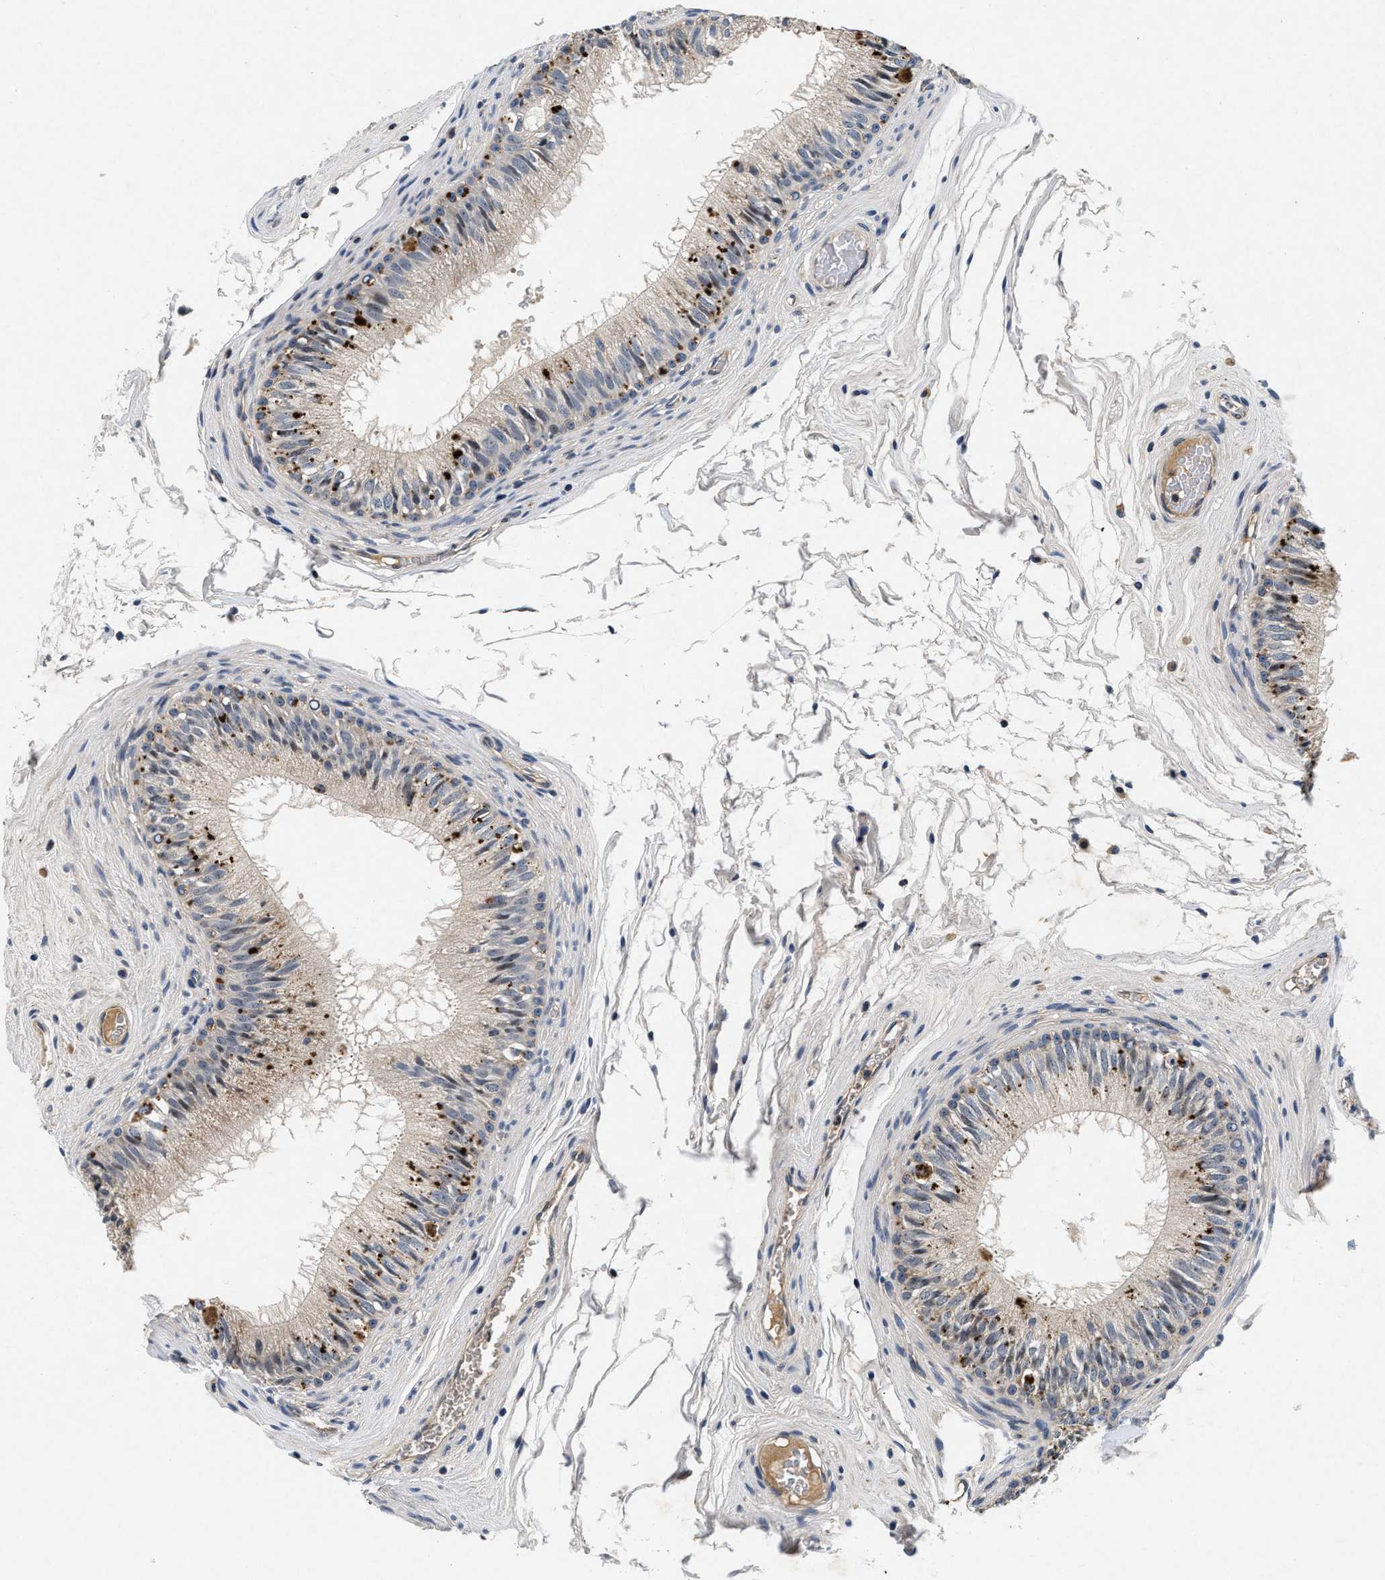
{"staining": {"intensity": "moderate", "quantity": "25%-75%", "location": "cytoplasmic/membranous"}, "tissue": "epididymis", "cell_type": "Glandular cells", "image_type": "normal", "snomed": [{"axis": "morphology", "description": "Normal tissue, NOS"}, {"axis": "topography", "description": "Testis"}, {"axis": "topography", "description": "Epididymis"}], "caption": "Epididymis stained with immunohistochemistry (IHC) exhibits moderate cytoplasmic/membranous staining in approximately 25%-75% of glandular cells. (IHC, brightfield microscopy, high magnification).", "gene": "PDP1", "patient": {"sex": "male", "age": 36}}